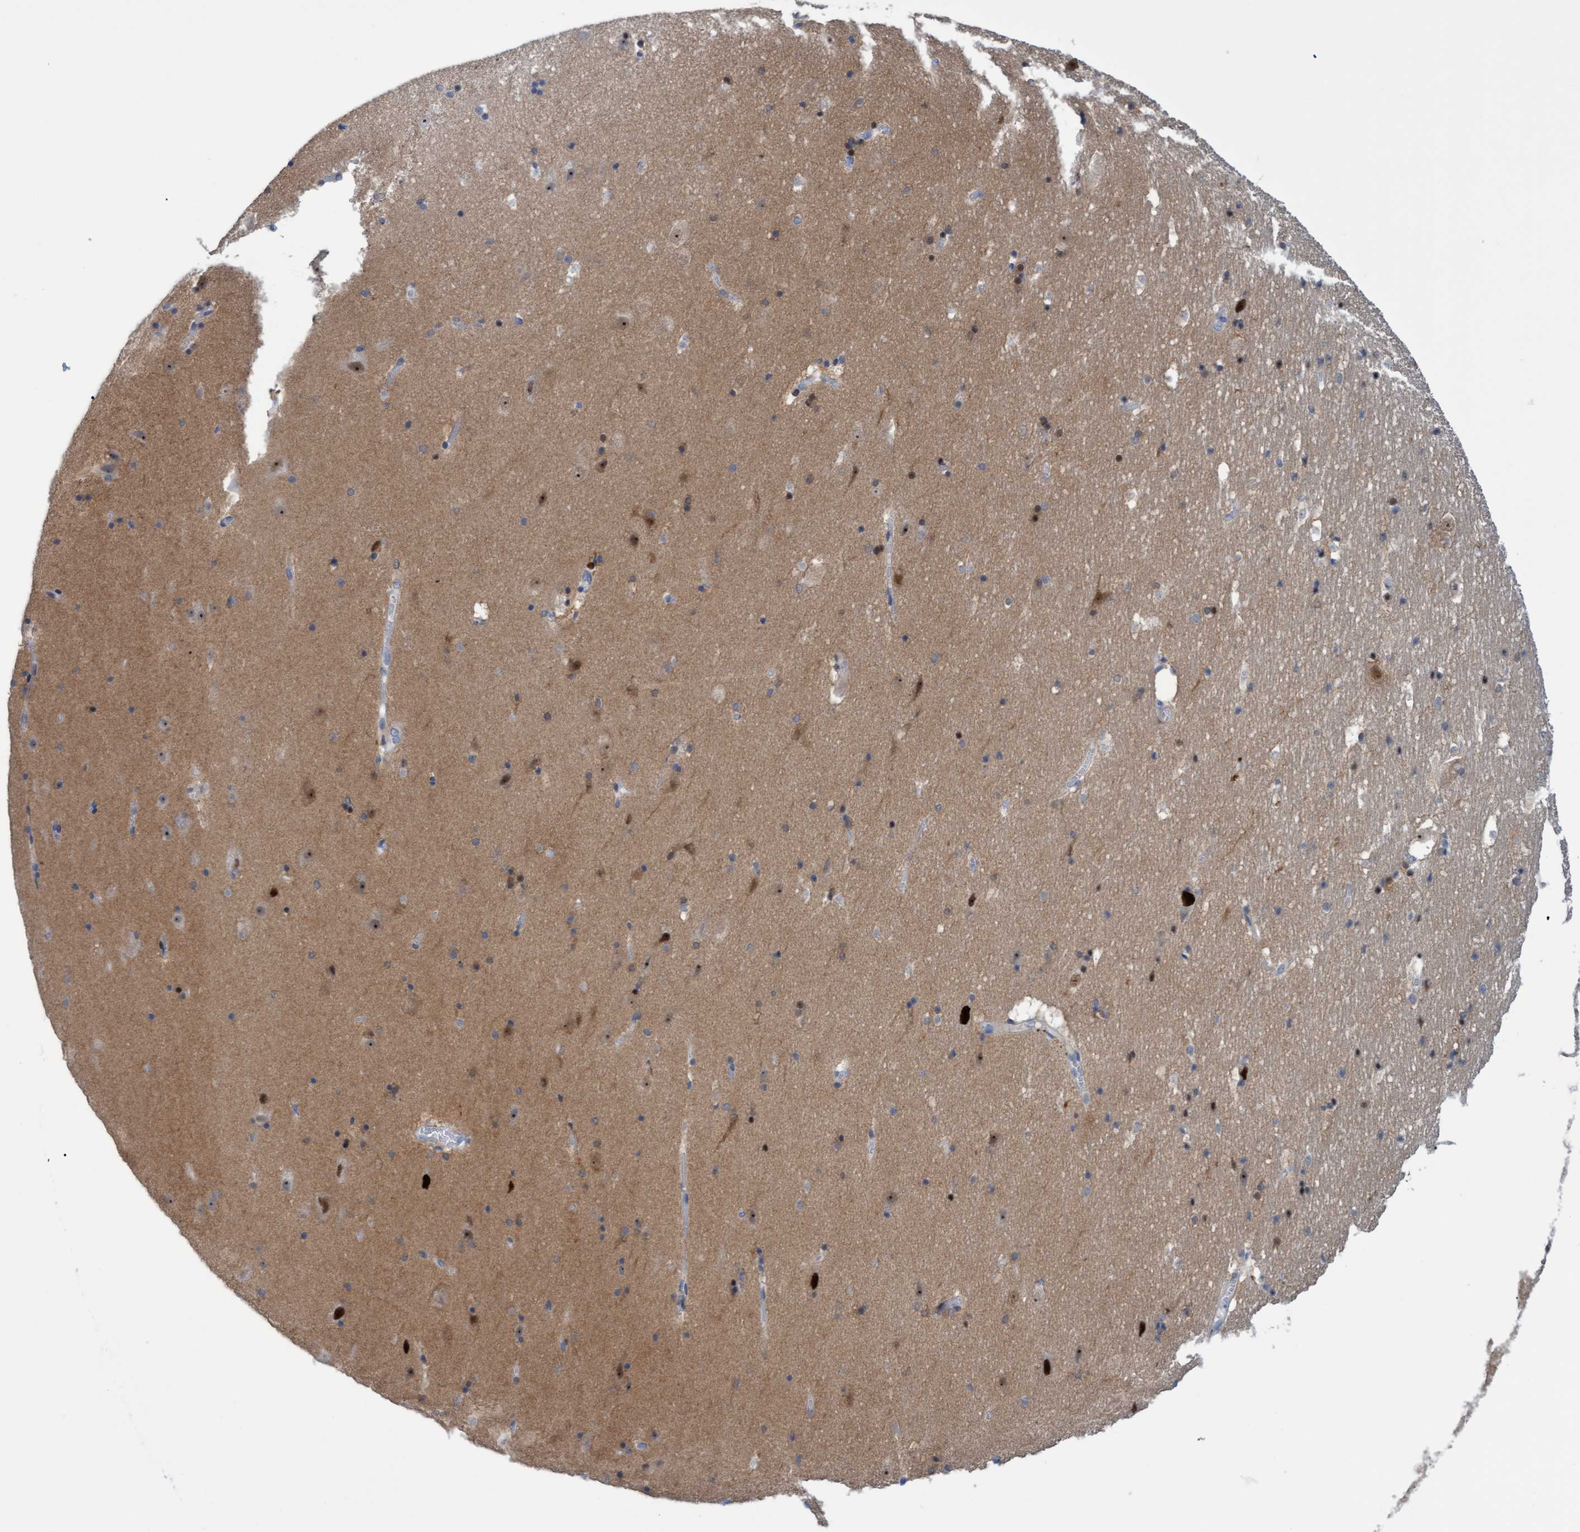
{"staining": {"intensity": "moderate", "quantity": "<25%", "location": "nuclear"}, "tissue": "hippocampus", "cell_type": "Glial cells", "image_type": "normal", "snomed": [{"axis": "morphology", "description": "Normal tissue, NOS"}, {"axis": "topography", "description": "Hippocampus"}], "caption": "IHC (DAB) staining of benign hippocampus reveals moderate nuclear protein positivity in approximately <25% of glial cells.", "gene": "PINX1", "patient": {"sex": "male", "age": 45}}